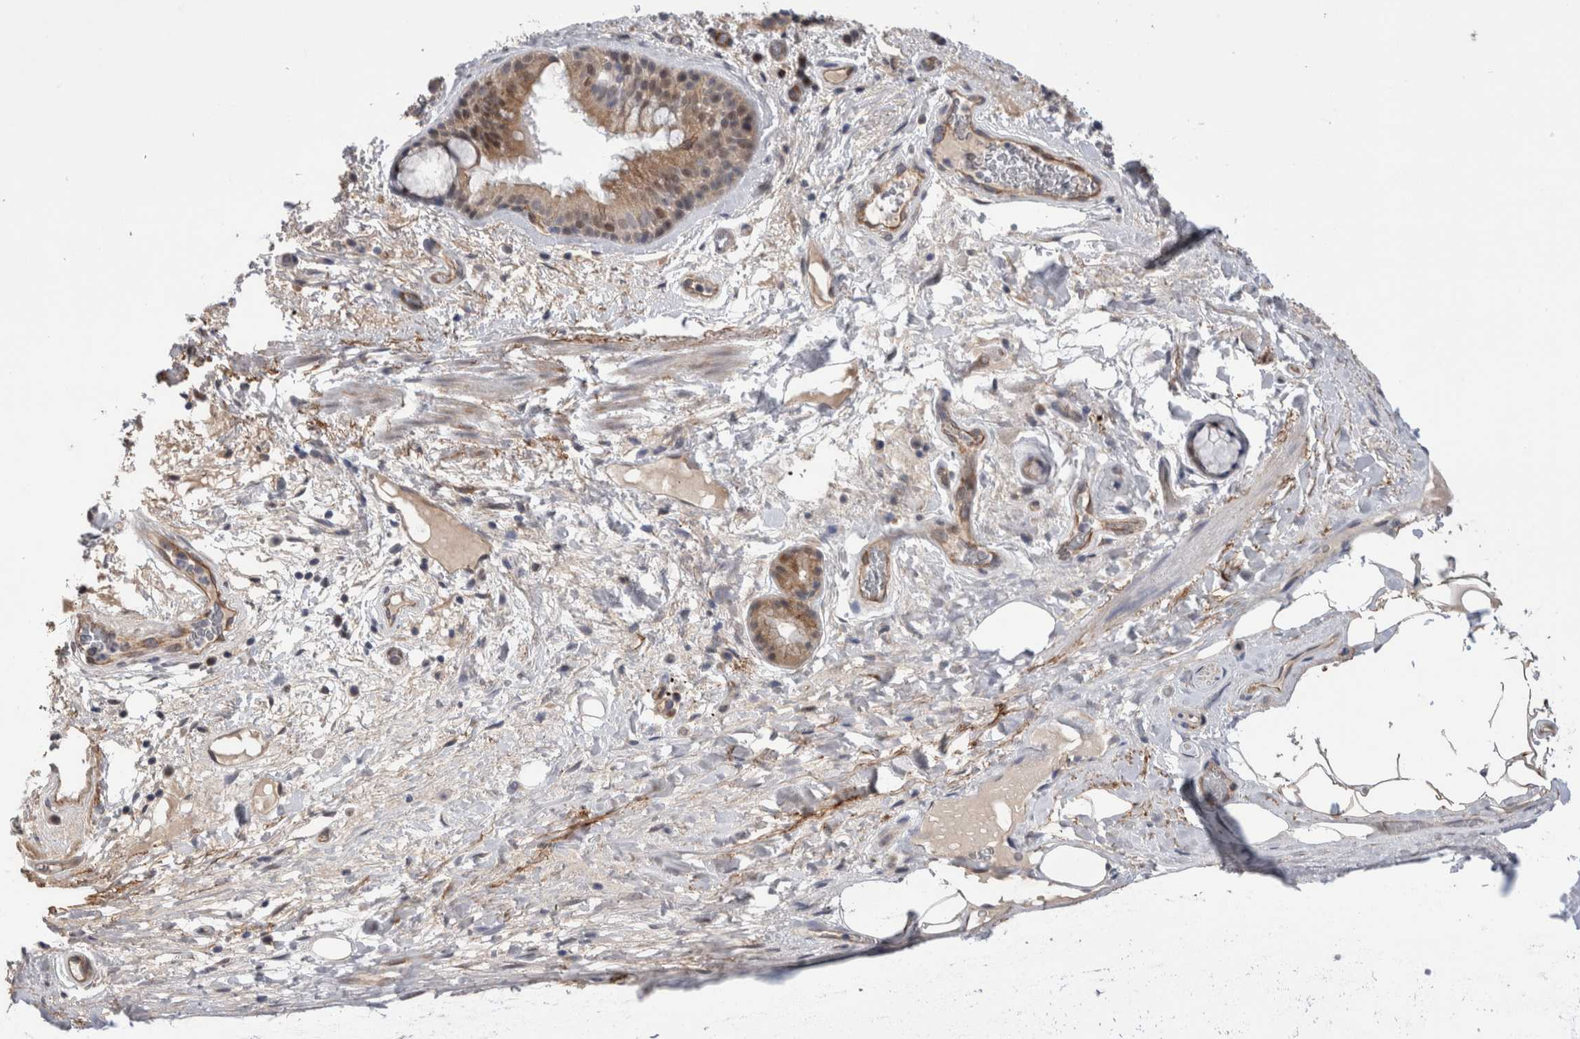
{"staining": {"intensity": "moderate", "quantity": ">75%", "location": "cytoplasmic/membranous,nuclear"}, "tissue": "bronchus", "cell_type": "Respiratory epithelial cells", "image_type": "normal", "snomed": [{"axis": "morphology", "description": "Normal tissue, NOS"}, {"axis": "topography", "description": "Cartilage tissue"}], "caption": "This histopathology image reveals immunohistochemistry staining of normal bronchus, with medium moderate cytoplasmic/membranous,nuclear expression in approximately >75% of respiratory epithelial cells.", "gene": "TAFA5", "patient": {"sex": "female", "age": 63}}